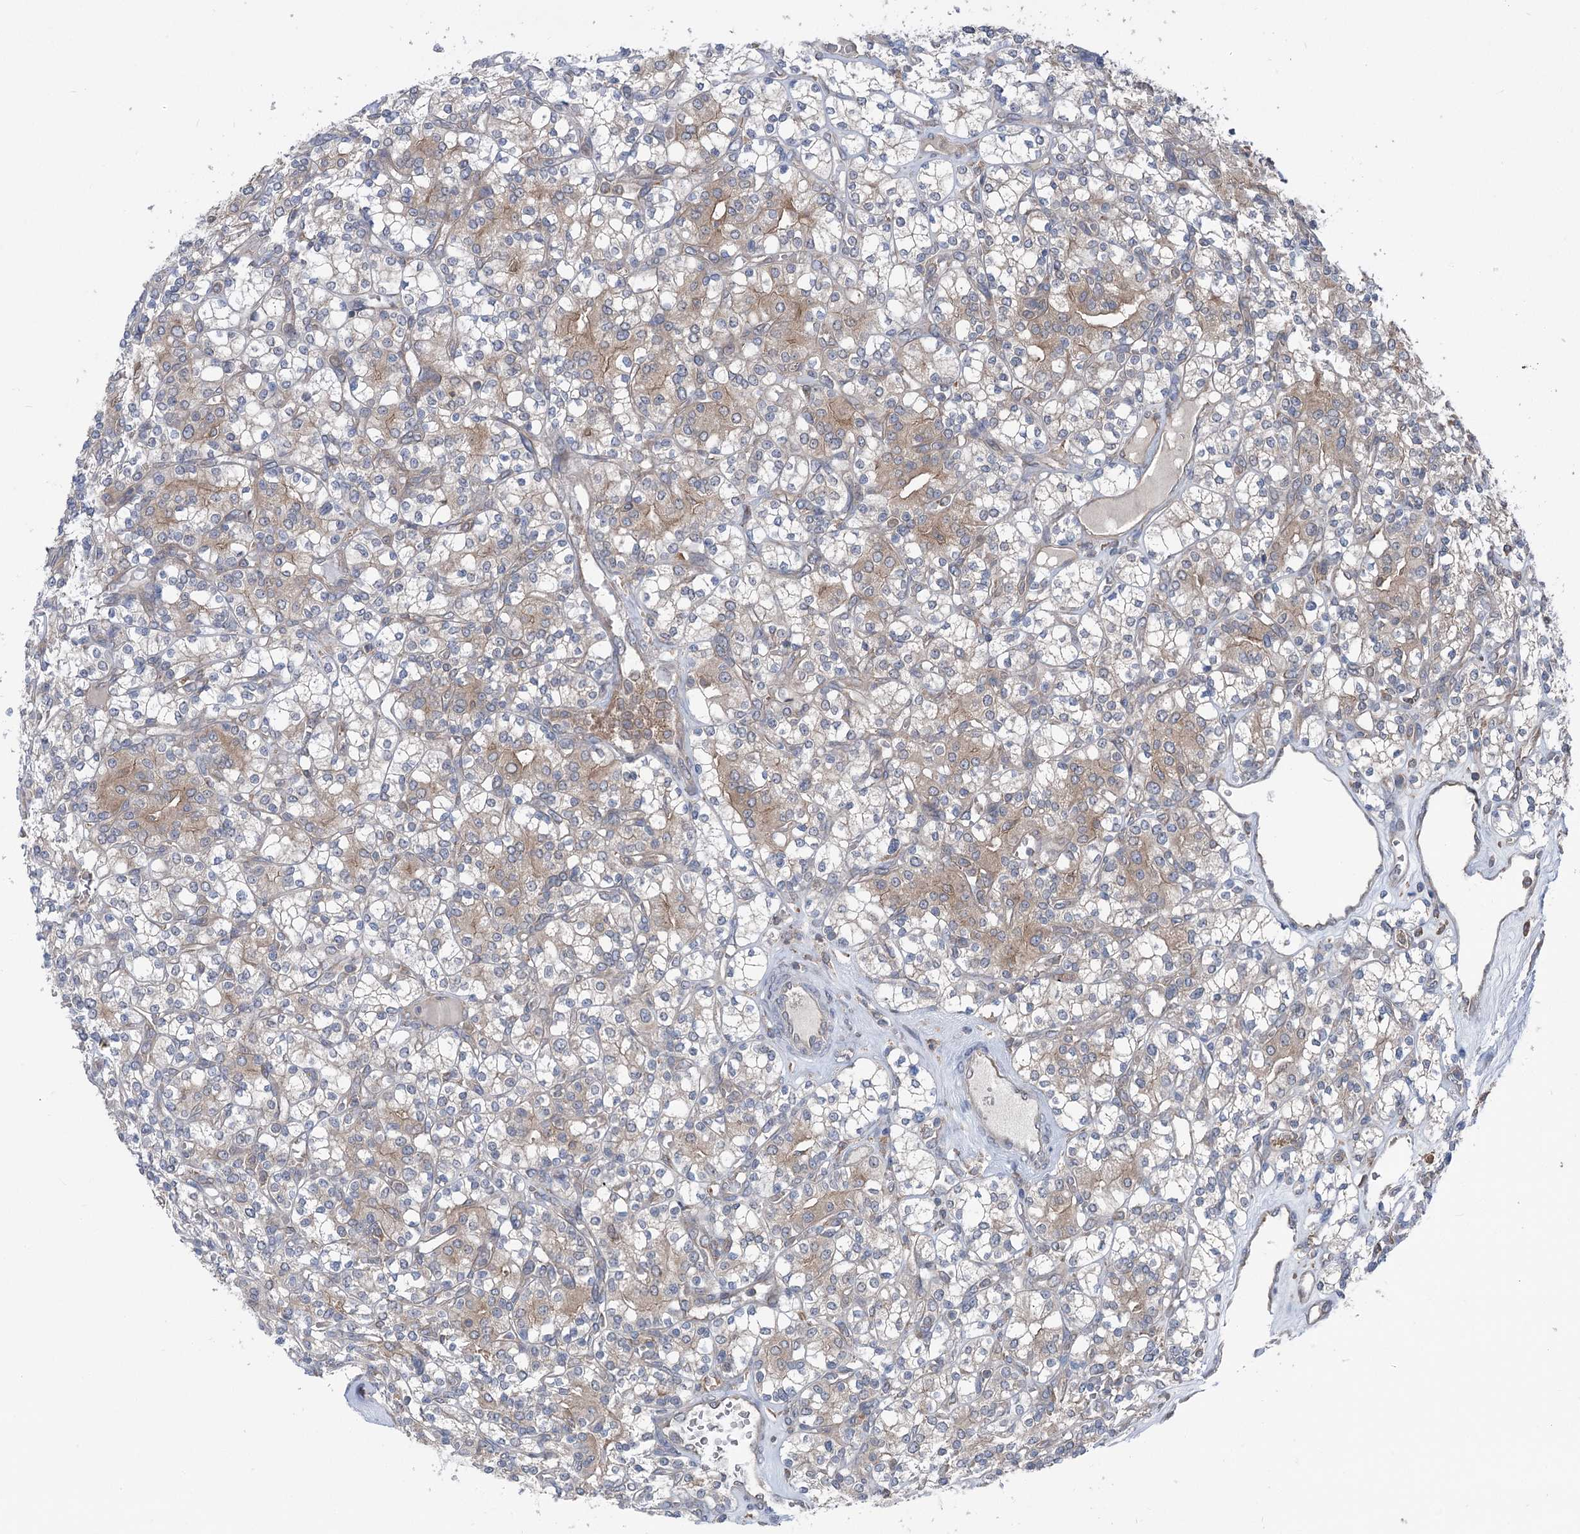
{"staining": {"intensity": "weak", "quantity": "25%-75%", "location": "cytoplasmic/membranous"}, "tissue": "renal cancer", "cell_type": "Tumor cells", "image_type": "cancer", "snomed": [{"axis": "morphology", "description": "Adenocarcinoma, NOS"}, {"axis": "topography", "description": "Kidney"}], "caption": "IHC histopathology image of human renal cancer (adenocarcinoma) stained for a protein (brown), which demonstrates low levels of weak cytoplasmic/membranous positivity in about 25%-75% of tumor cells.", "gene": "PPP1R21", "patient": {"sex": "male", "age": 77}}